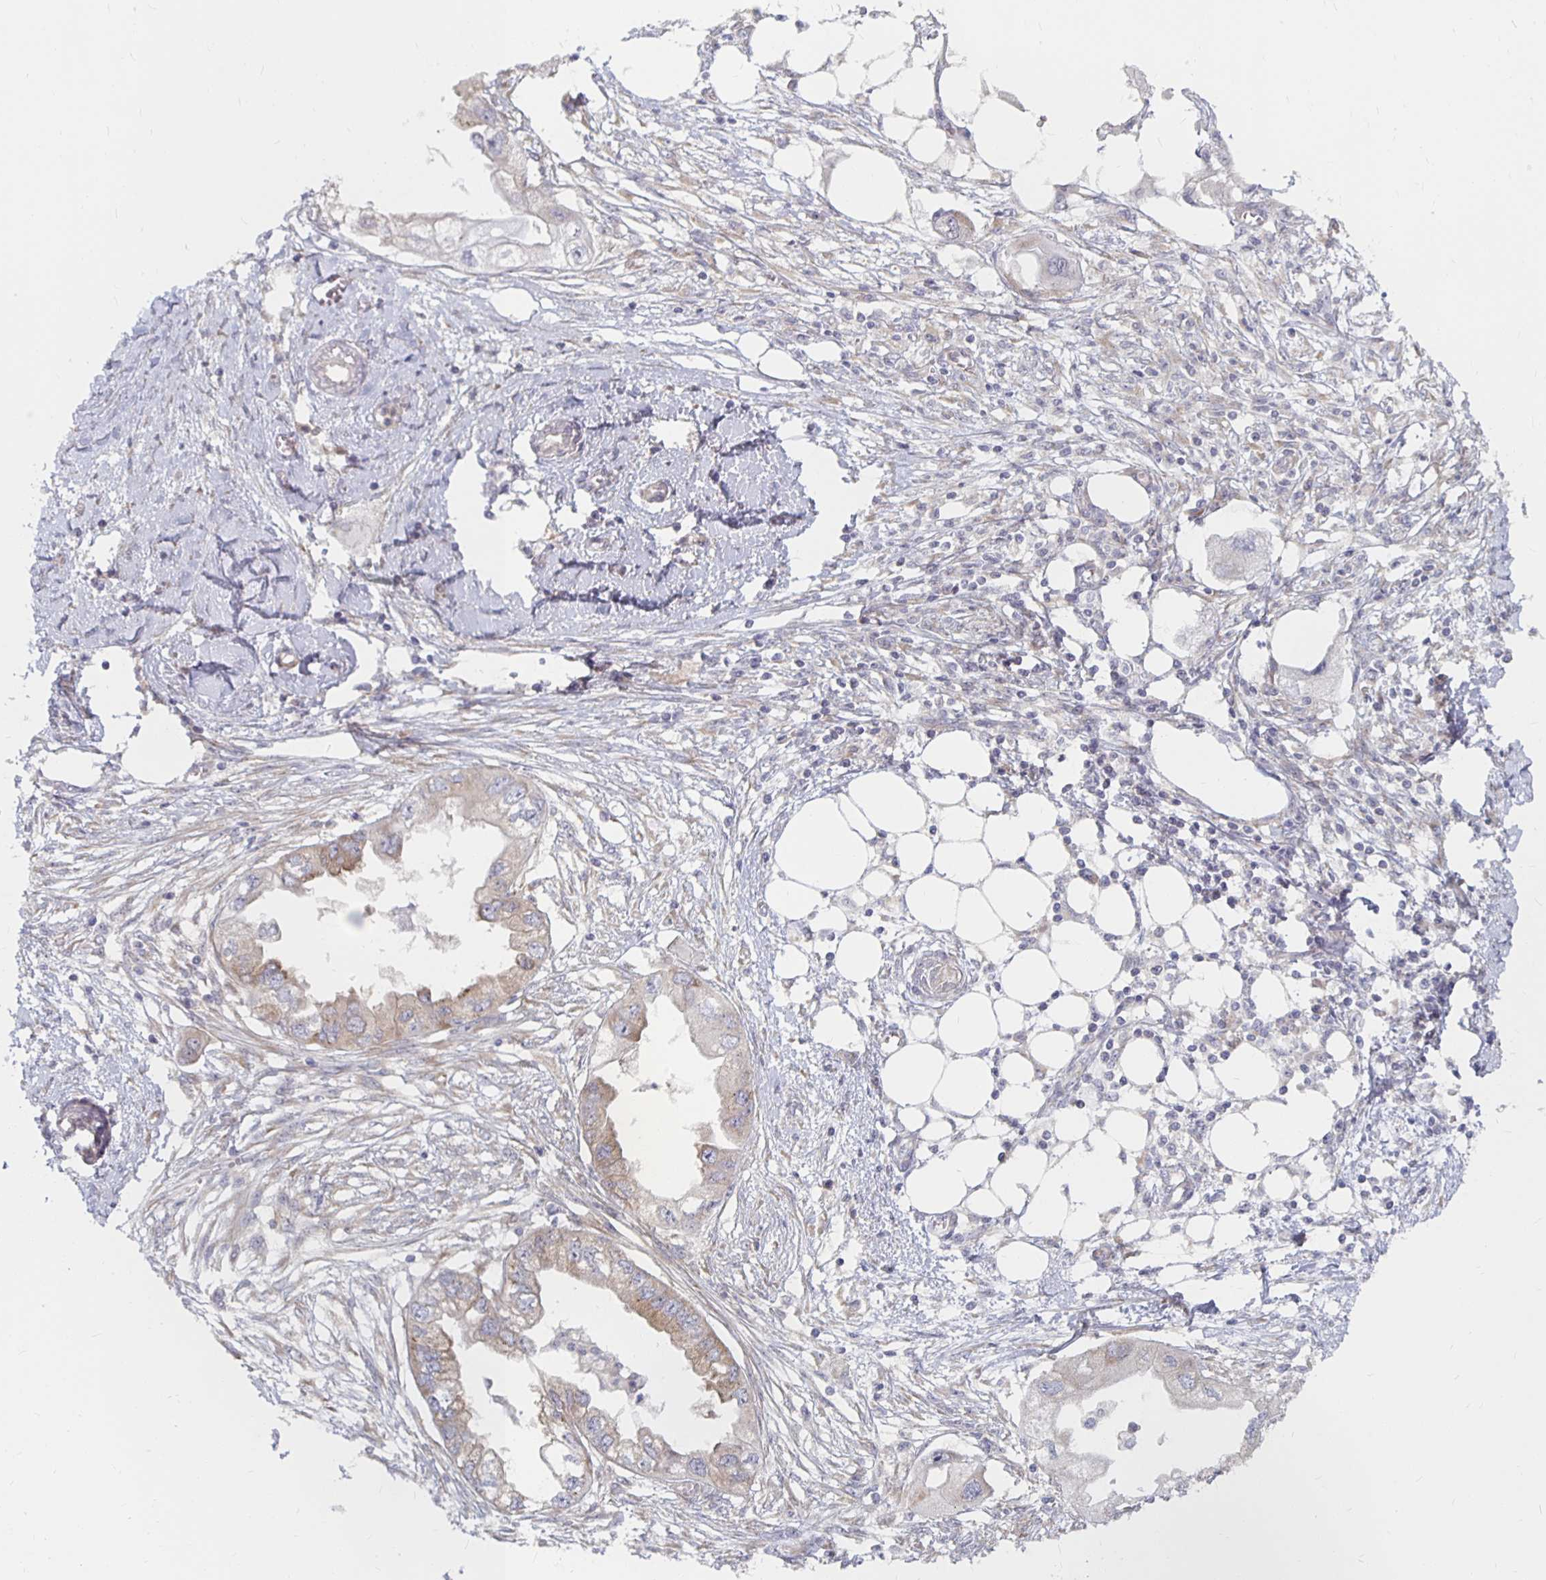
{"staining": {"intensity": "weak", "quantity": "25%-75%", "location": "cytoplasmic/membranous"}, "tissue": "endometrial cancer", "cell_type": "Tumor cells", "image_type": "cancer", "snomed": [{"axis": "morphology", "description": "Adenocarcinoma, NOS"}, {"axis": "morphology", "description": "Adenocarcinoma, metastatic, NOS"}, {"axis": "topography", "description": "Adipose tissue"}, {"axis": "topography", "description": "Endometrium"}], "caption": "Weak cytoplasmic/membranous staining is appreciated in approximately 25%-75% of tumor cells in endometrial metastatic adenocarcinoma.", "gene": "PDAP1", "patient": {"sex": "female", "age": 67}}